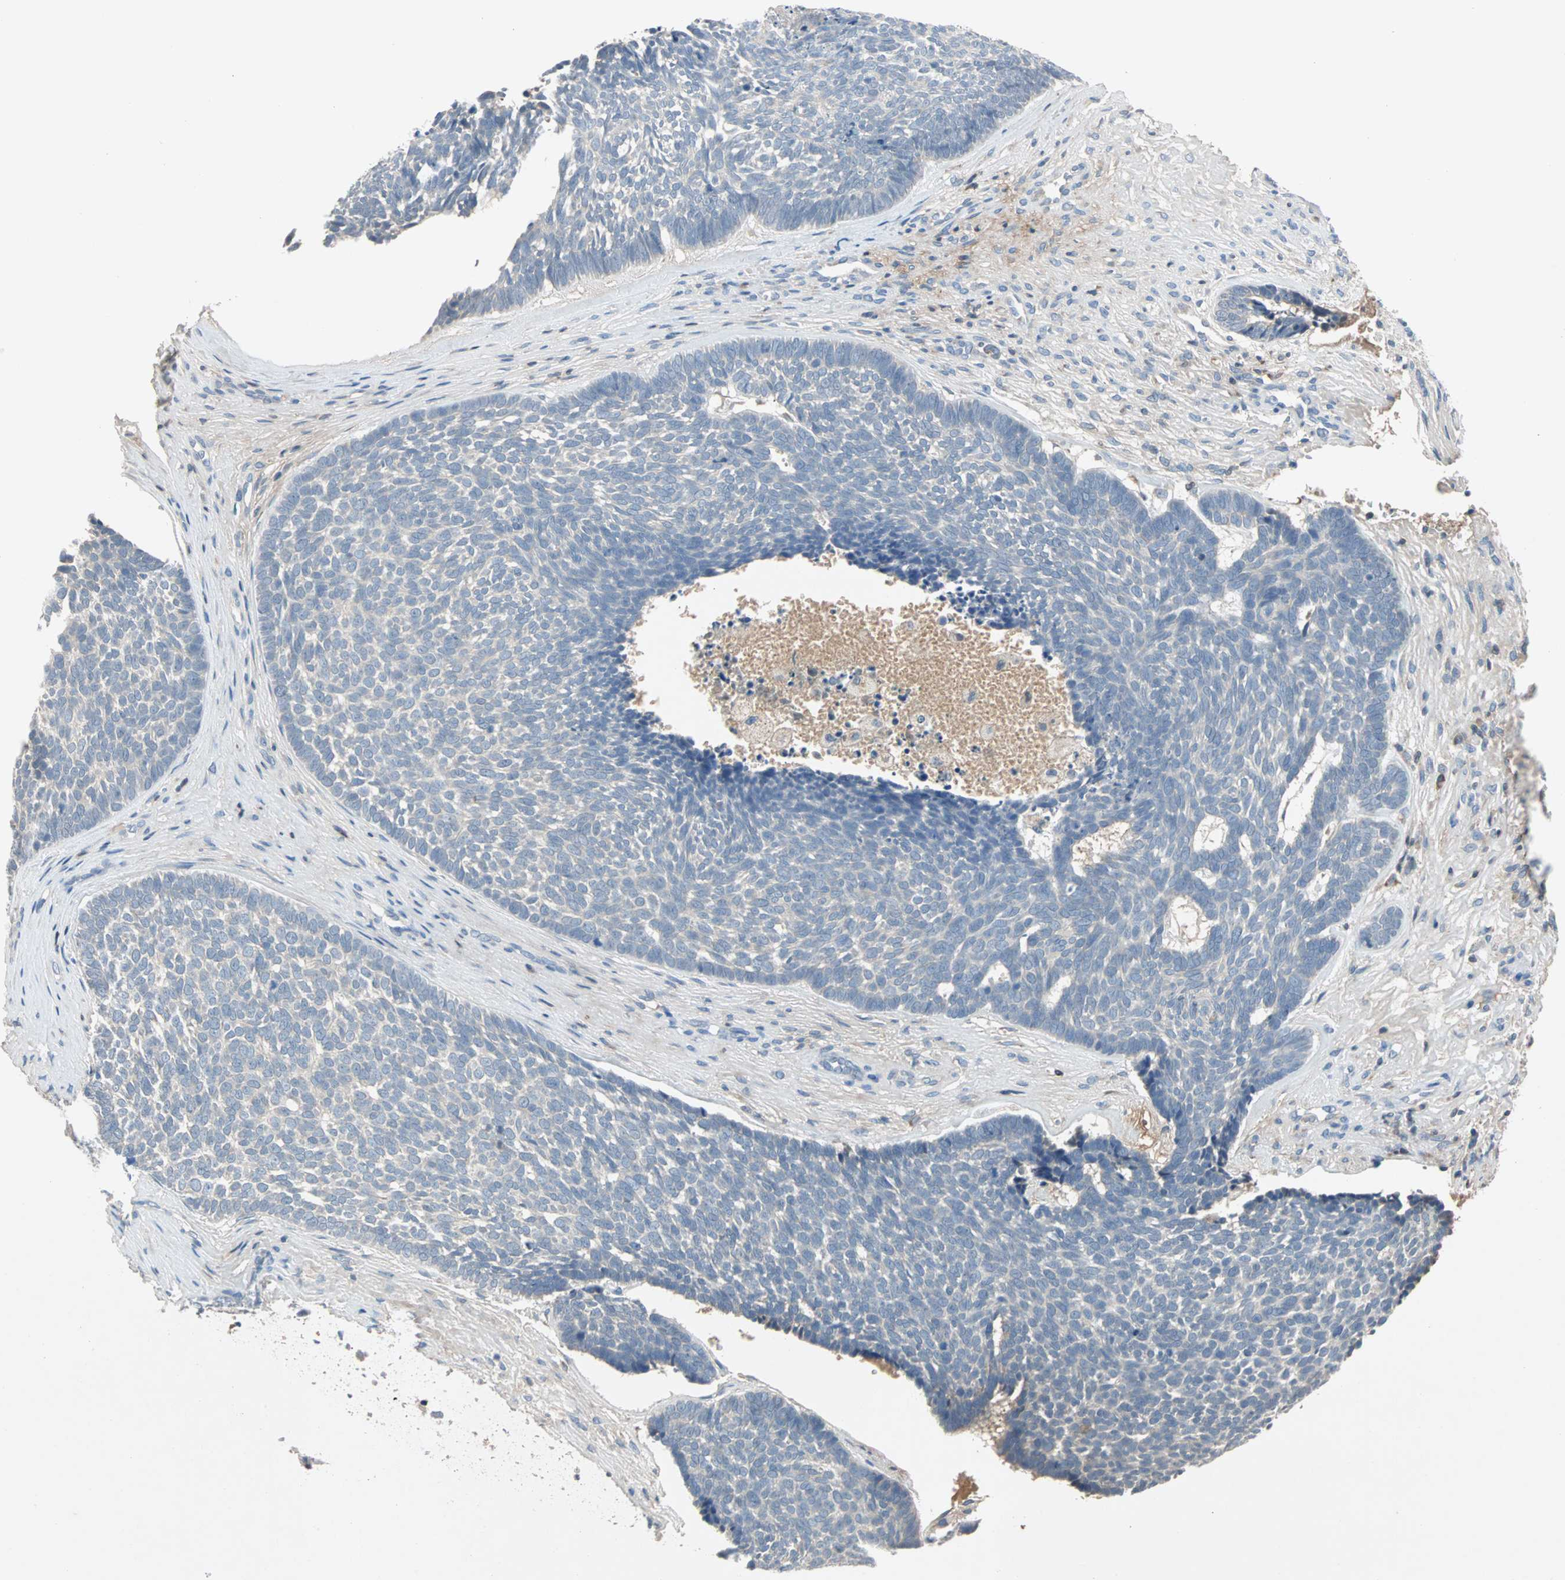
{"staining": {"intensity": "negative", "quantity": "none", "location": "none"}, "tissue": "skin cancer", "cell_type": "Tumor cells", "image_type": "cancer", "snomed": [{"axis": "morphology", "description": "Basal cell carcinoma"}, {"axis": "topography", "description": "Skin"}], "caption": "Skin cancer stained for a protein using immunohistochemistry exhibits no positivity tumor cells.", "gene": "MAP4K1", "patient": {"sex": "male", "age": 84}}